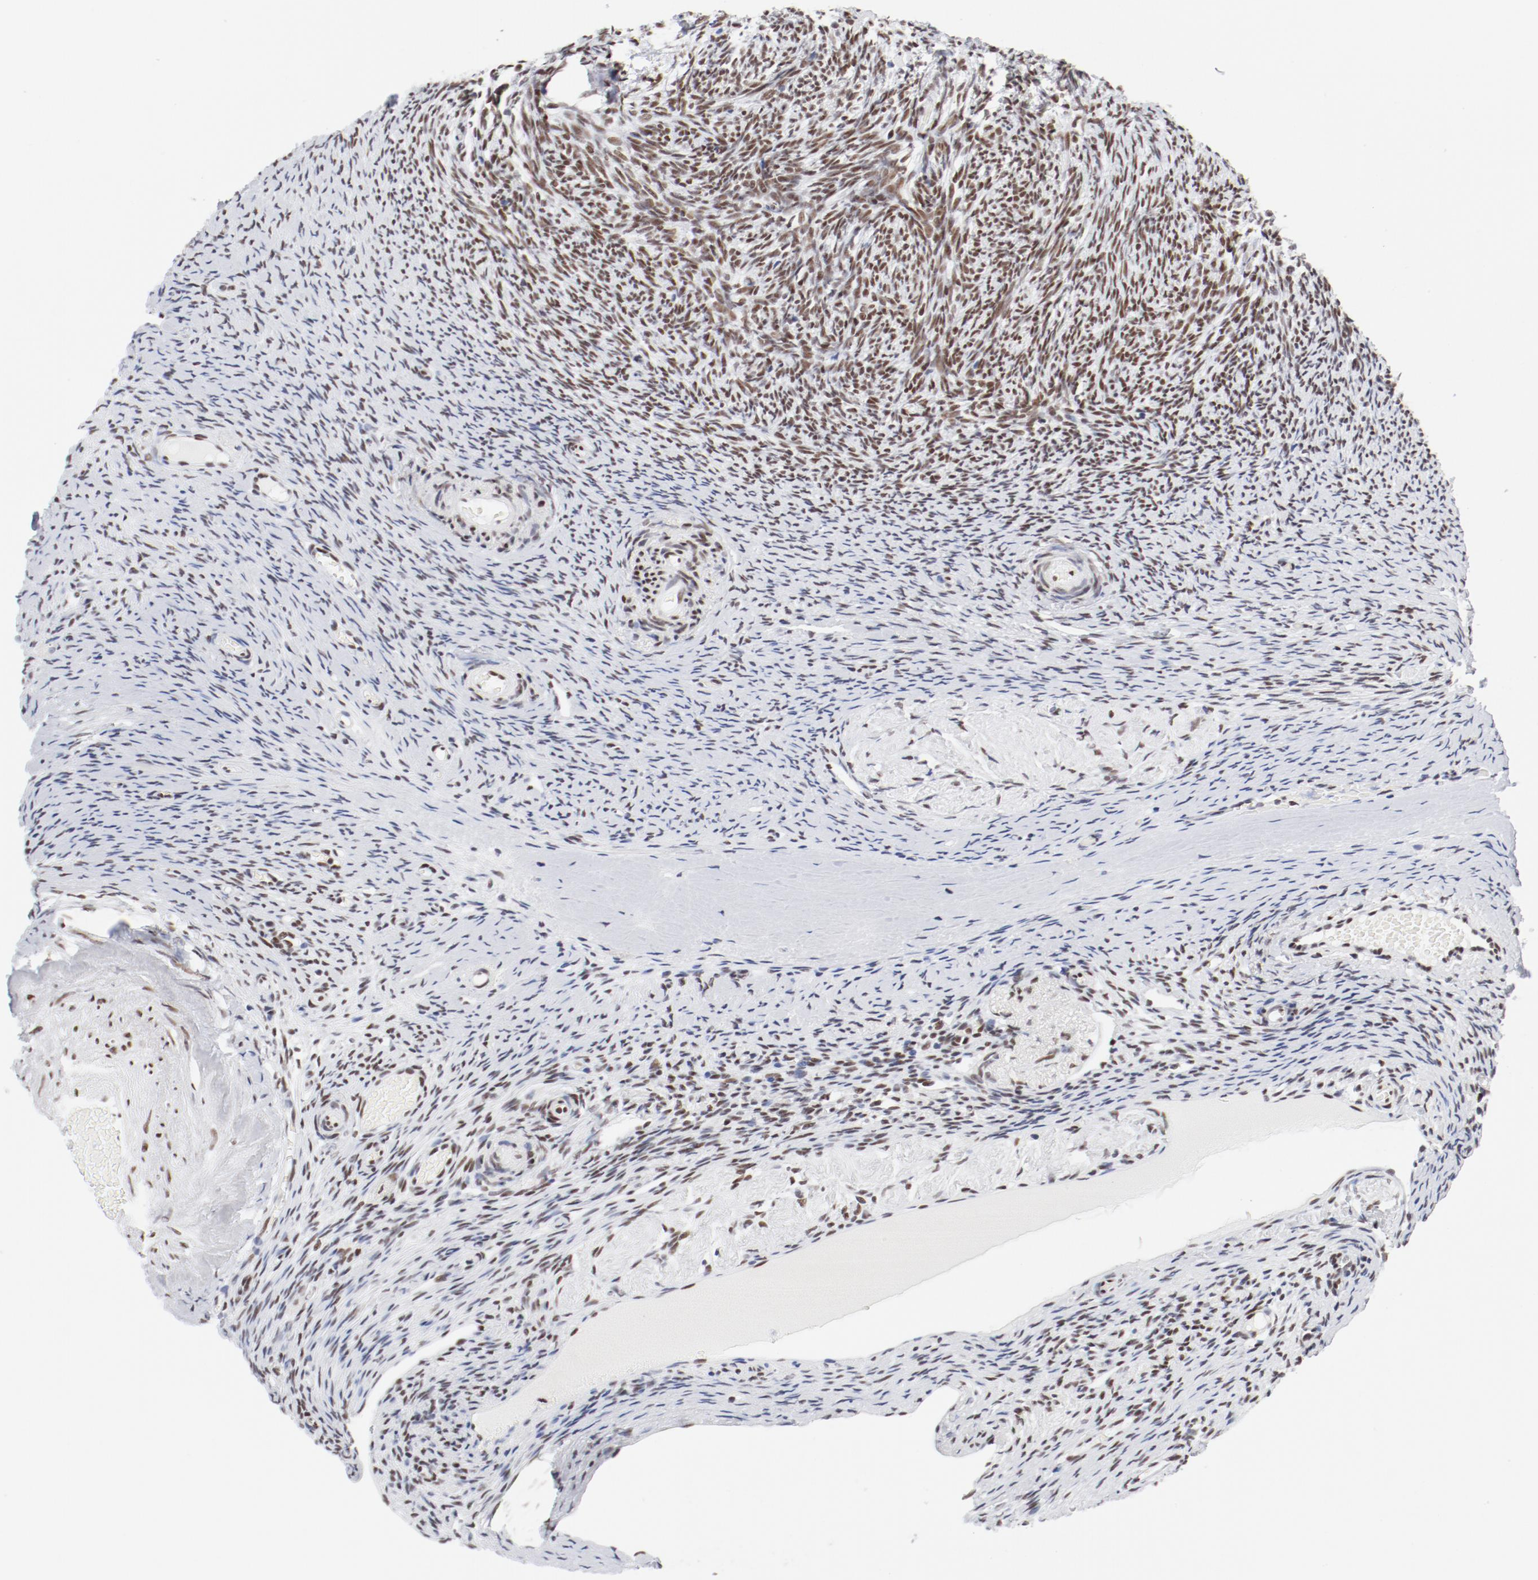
{"staining": {"intensity": "moderate", "quantity": ">75%", "location": "nuclear"}, "tissue": "ovary", "cell_type": "Ovarian stroma cells", "image_type": "normal", "snomed": [{"axis": "morphology", "description": "Normal tissue, NOS"}, {"axis": "topography", "description": "Ovary"}], "caption": "Ovarian stroma cells display medium levels of moderate nuclear expression in about >75% of cells in unremarkable human ovary. The protein of interest is shown in brown color, while the nuclei are stained blue.", "gene": "ATF2", "patient": {"sex": "female", "age": 60}}